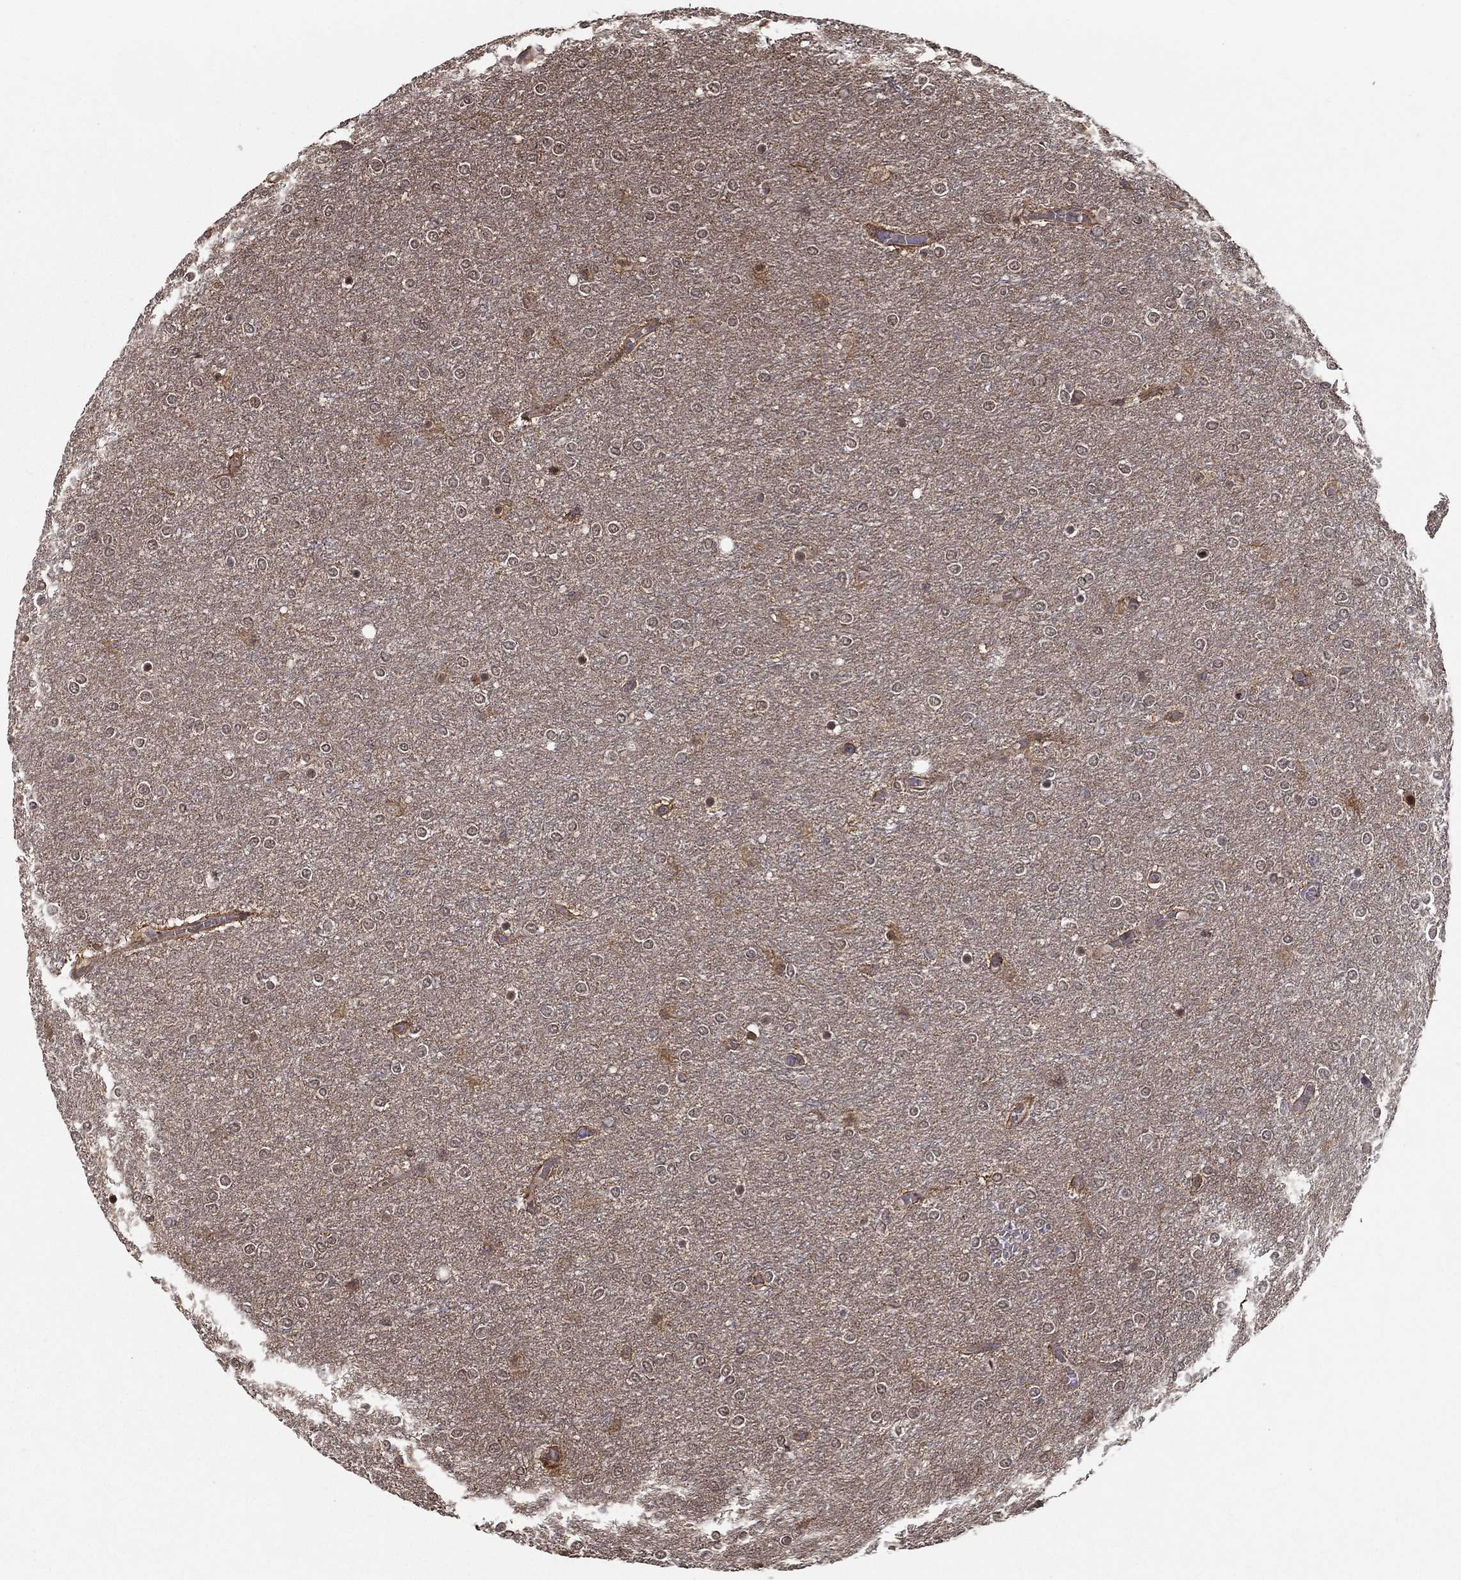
{"staining": {"intensity": "weak", "quantity": "<25%", "location": "cytoplasmic/membranous"}, "tissue": "glioma", "cell_type": "Tumor cells", "image_type": "cancer", "snomed": [{"axis": "morphology", "description": "Glioma, malignant, High grade"}, {"axis": "topography", "description": "Brain"}], "caption": "The photomicrograph displays no significant staining in tumor cells of glioma. (Brightfield microscopy of DAB (3,3'-diaminobenzidine) IHC at high magnification).", "gene": "SLC6A6", "patient": {"sex": "female", "age": 61}}